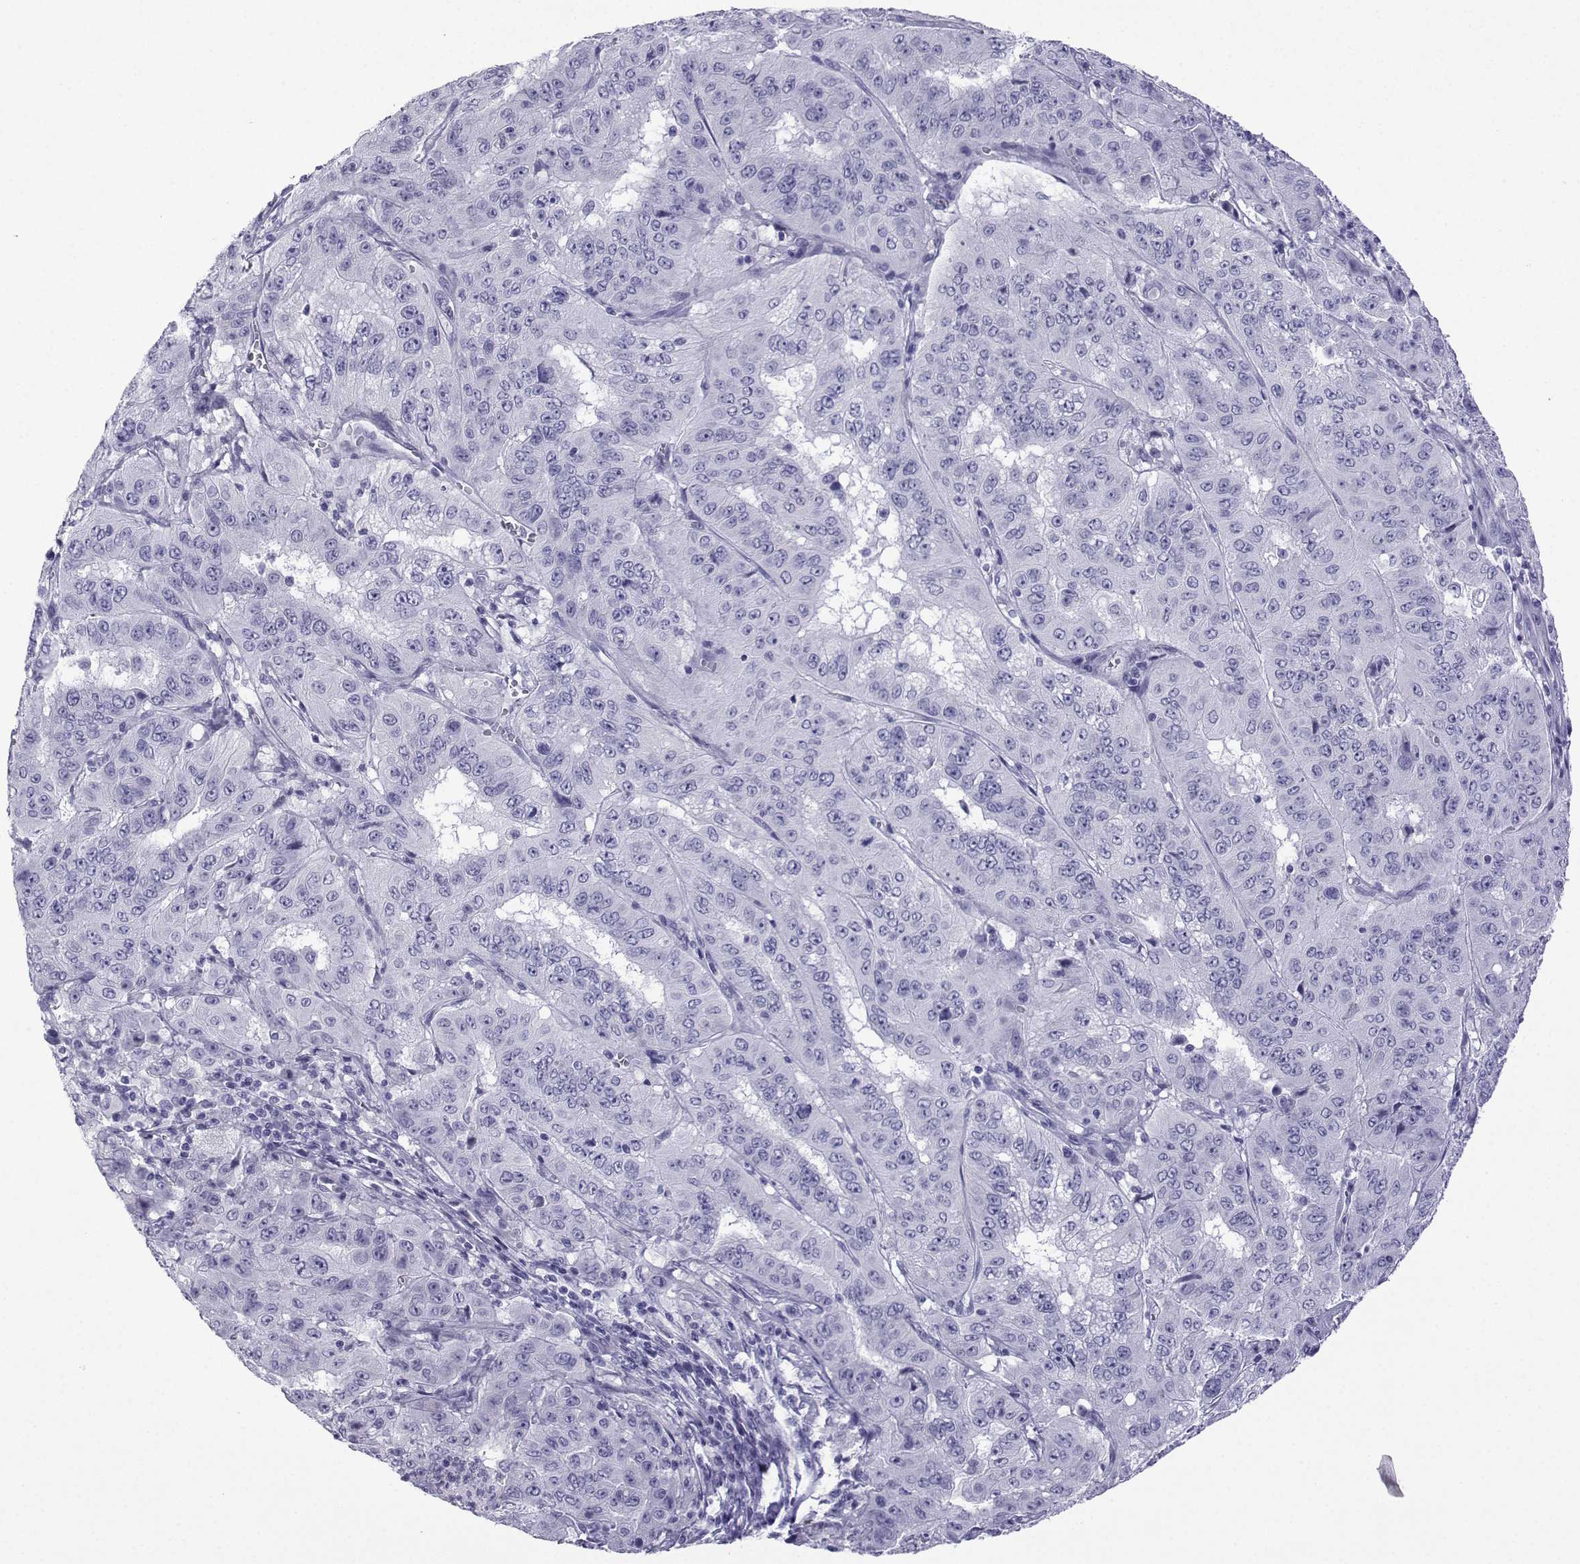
{"staining": {"intensity": "negative", "quantity": "none", "location": "none"}, "tissue": "pancreatic cancer", "cell_type": "Tumor cells", "image_type": "cancer", "snomed": [{"axis": "morphology", "description": "Adenocarcinoma, NOS"}, {"axis": "topography", "description": "Pancreas"}], "caption": "High magnification brightfield microscopy of pancreatic adenocarcinoma stained with DAB (brown) and counterstained with hematoxylin (blue): tumor cells show no significant positivity.", "gene": "TRIM46", "patient": {"sex": "male", "age": 63}}